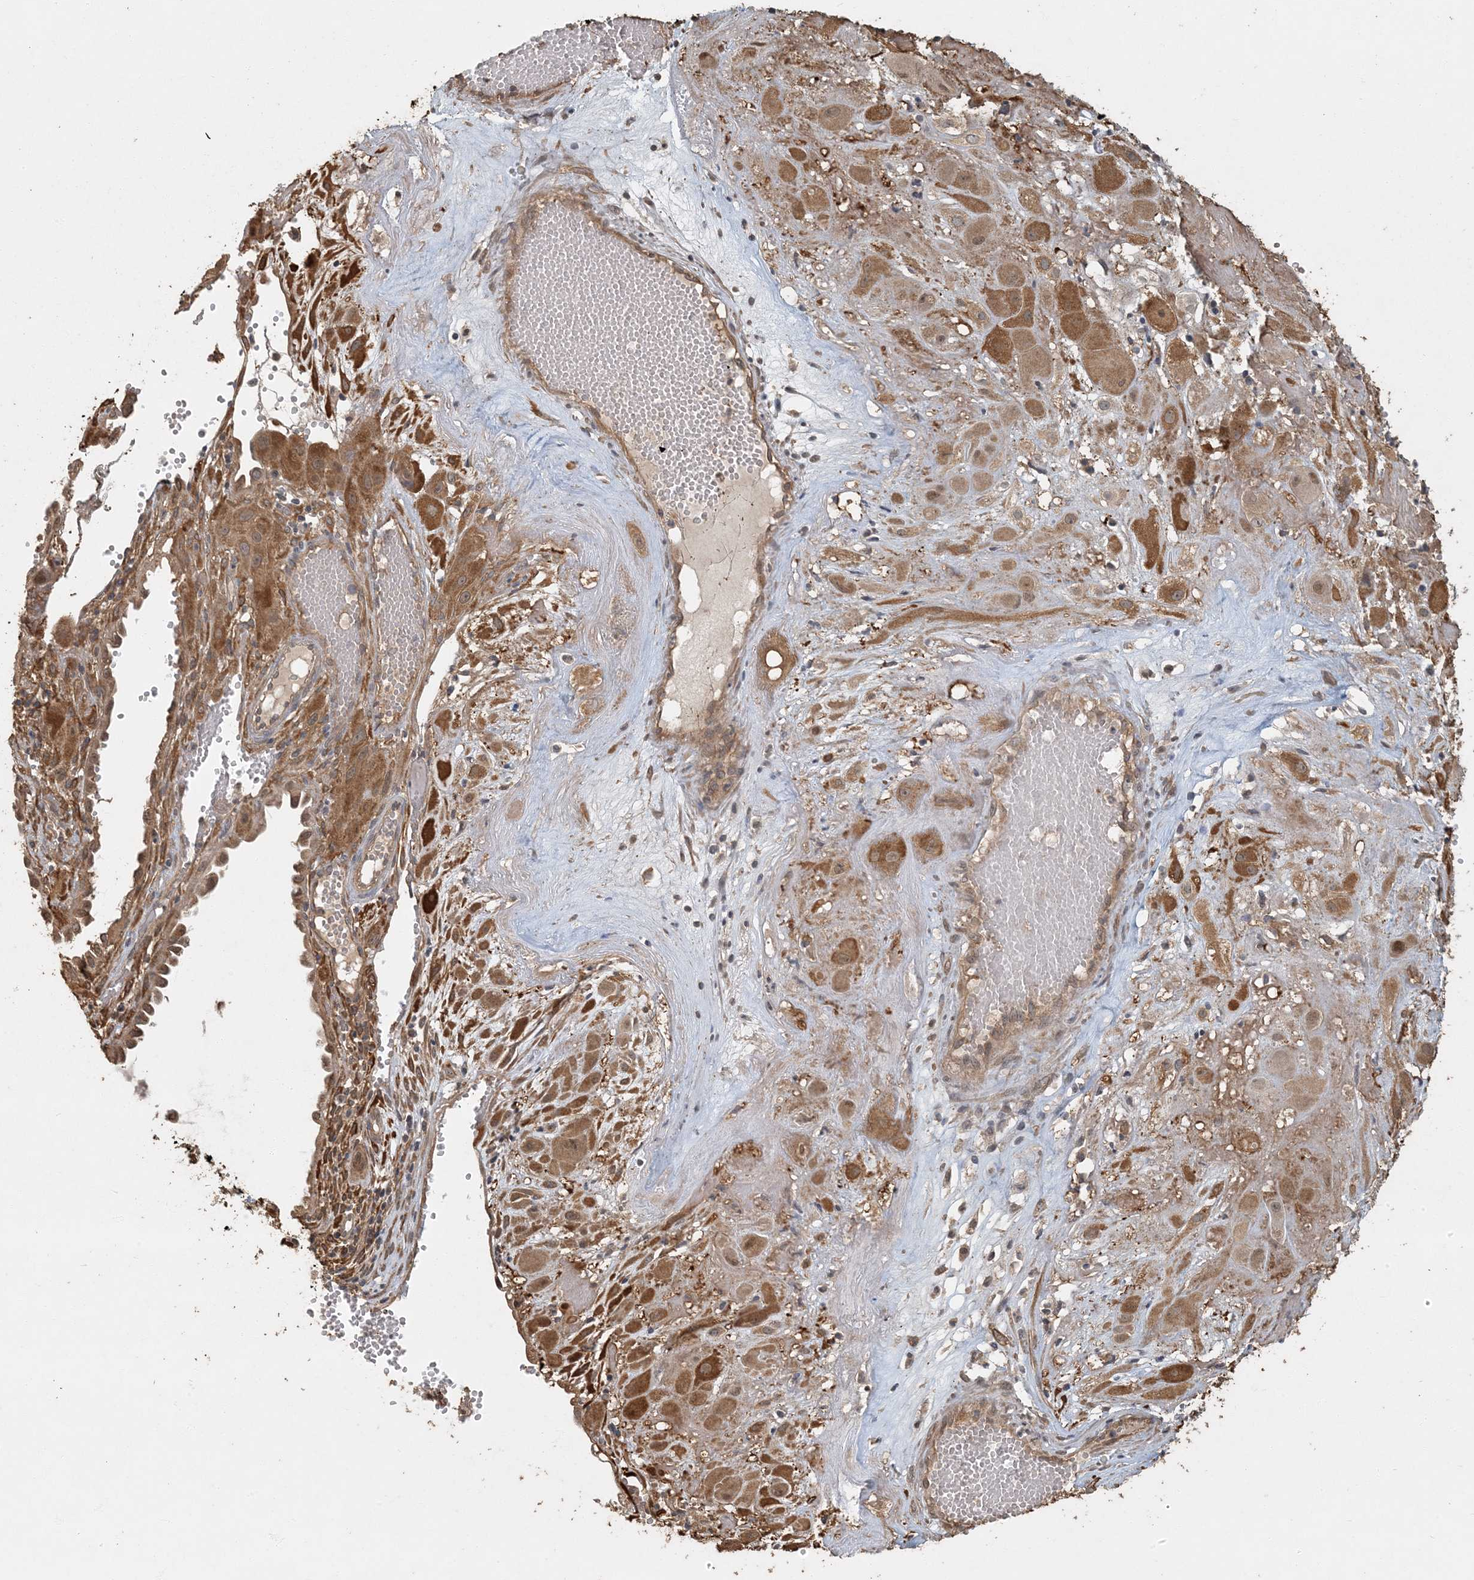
{"staining": {"intensity": "strong", "quantity": ">75%", "location": "cytoplasmic/membranous"}, "tissue": "cervical cancer", "cell_type": "Tumor cells", "image_type": "cancer", "snomed": [{"axis": "morphology", "description": "Squamous cell carcinoma, NOS"}, {"axis": "topography", "description": "Cervix"}], "caption": "Approximately >75% of tumor cells in human squamous cell carcinoma (cervical) demonstrate strong cytoplasmic/membranous protein positivity as visualized by brown immunohistochemical staining.", "gene": "AK9", "patient": {"sex": "female", "age": 34}}